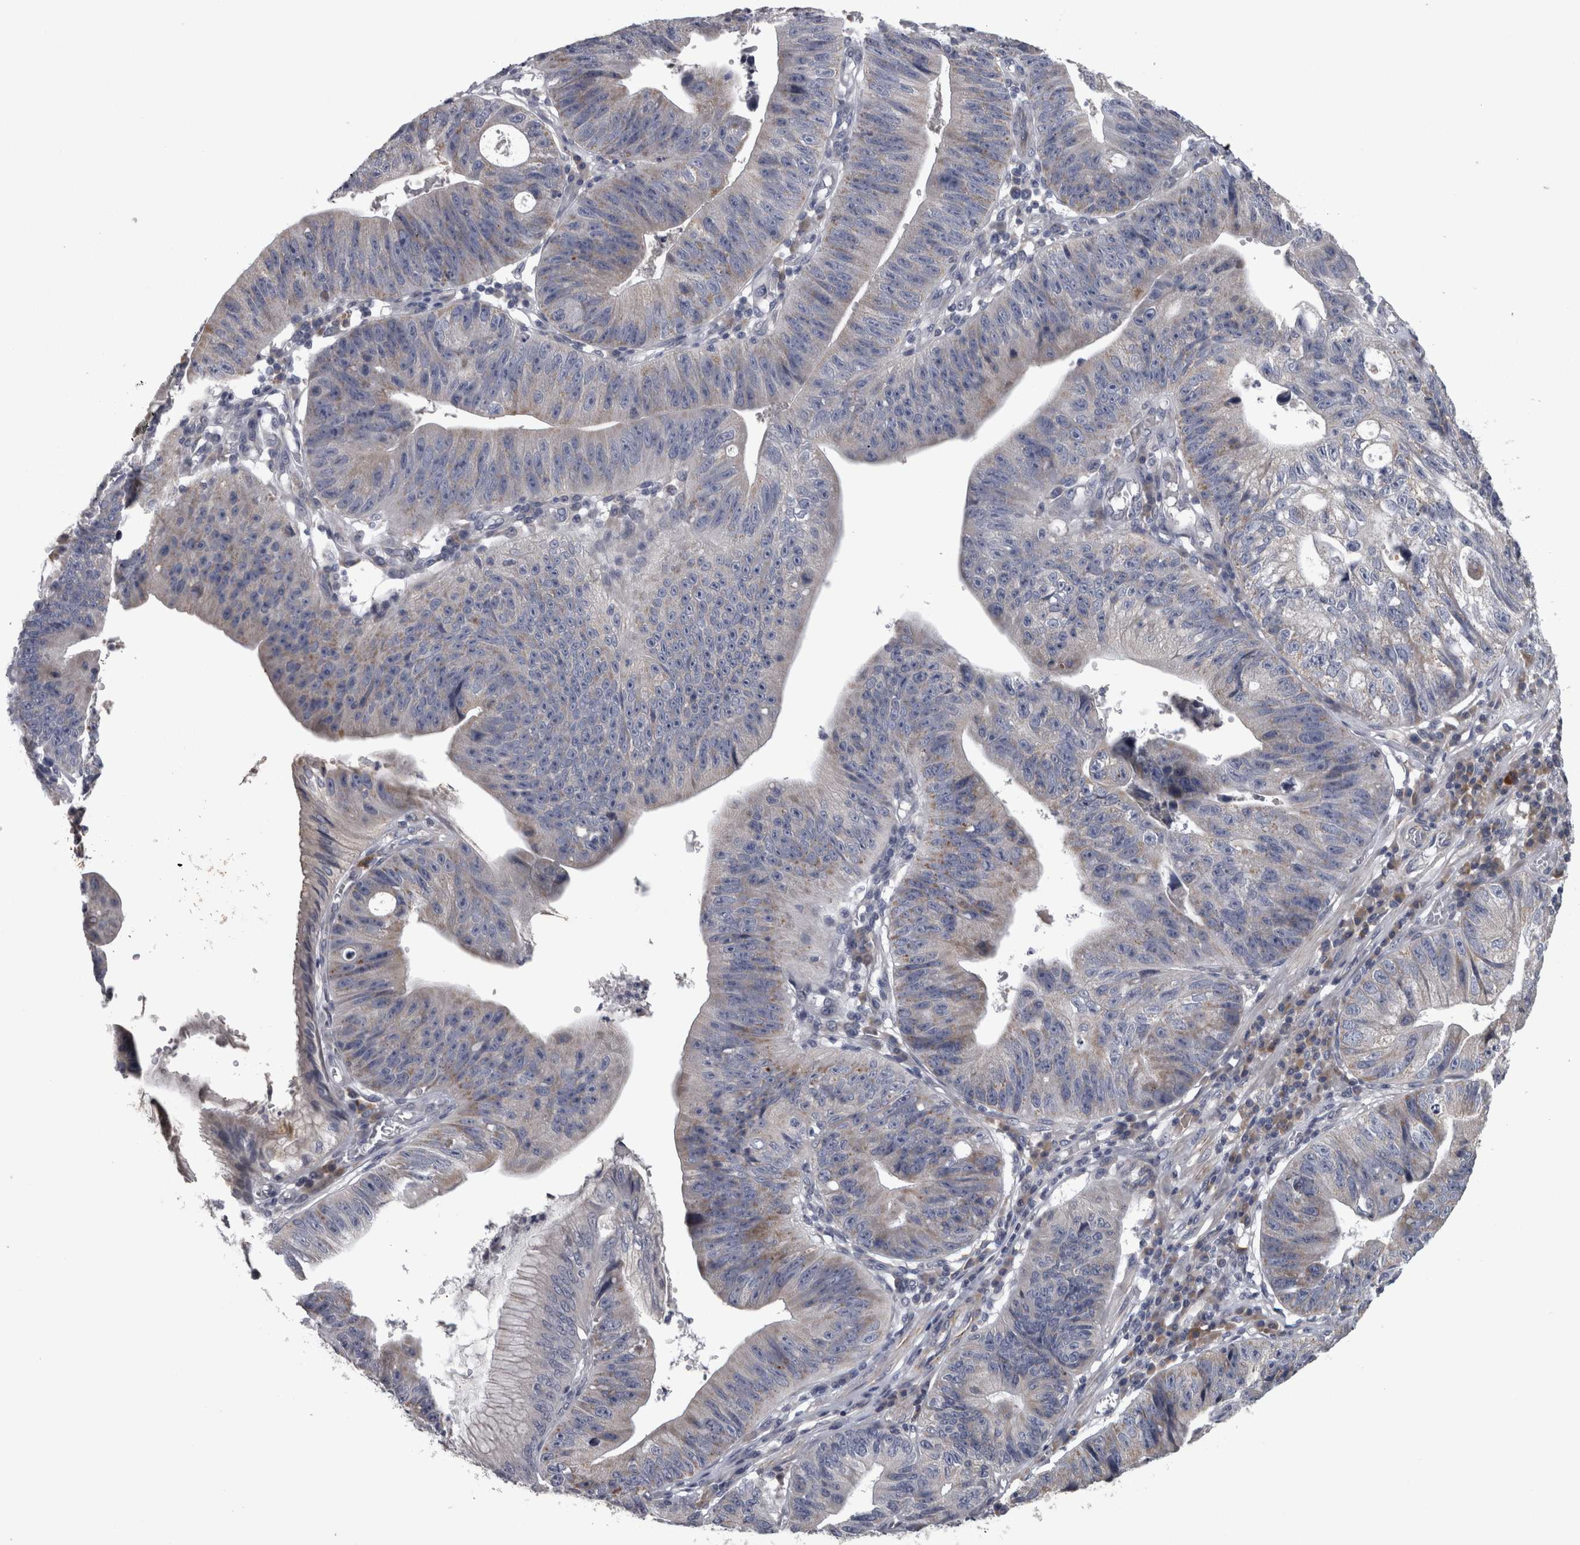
{"staining": {"intensity": "weak", "quantity": "<25%", "location": "cytoplasmic/membranous"}, "tissue": "stomach cancer", "cell_type": "Tumor cells", "image_type": "cancer", "snomed": [{"axis": "morphology", "description": "Adenocarcinoma, NOS"}, {"axis": "topography", "description": "Stomach"}], "caption": "Immunohistochemical staining of stomach adenocarcinoma displays no significant positivity in tumor cells. The staining is performed using DAB brown chromogen with nuclei counter-stained in using hematoxylin.", "gene": "DBT", "patient": {"sex": "male", "age": 59}}